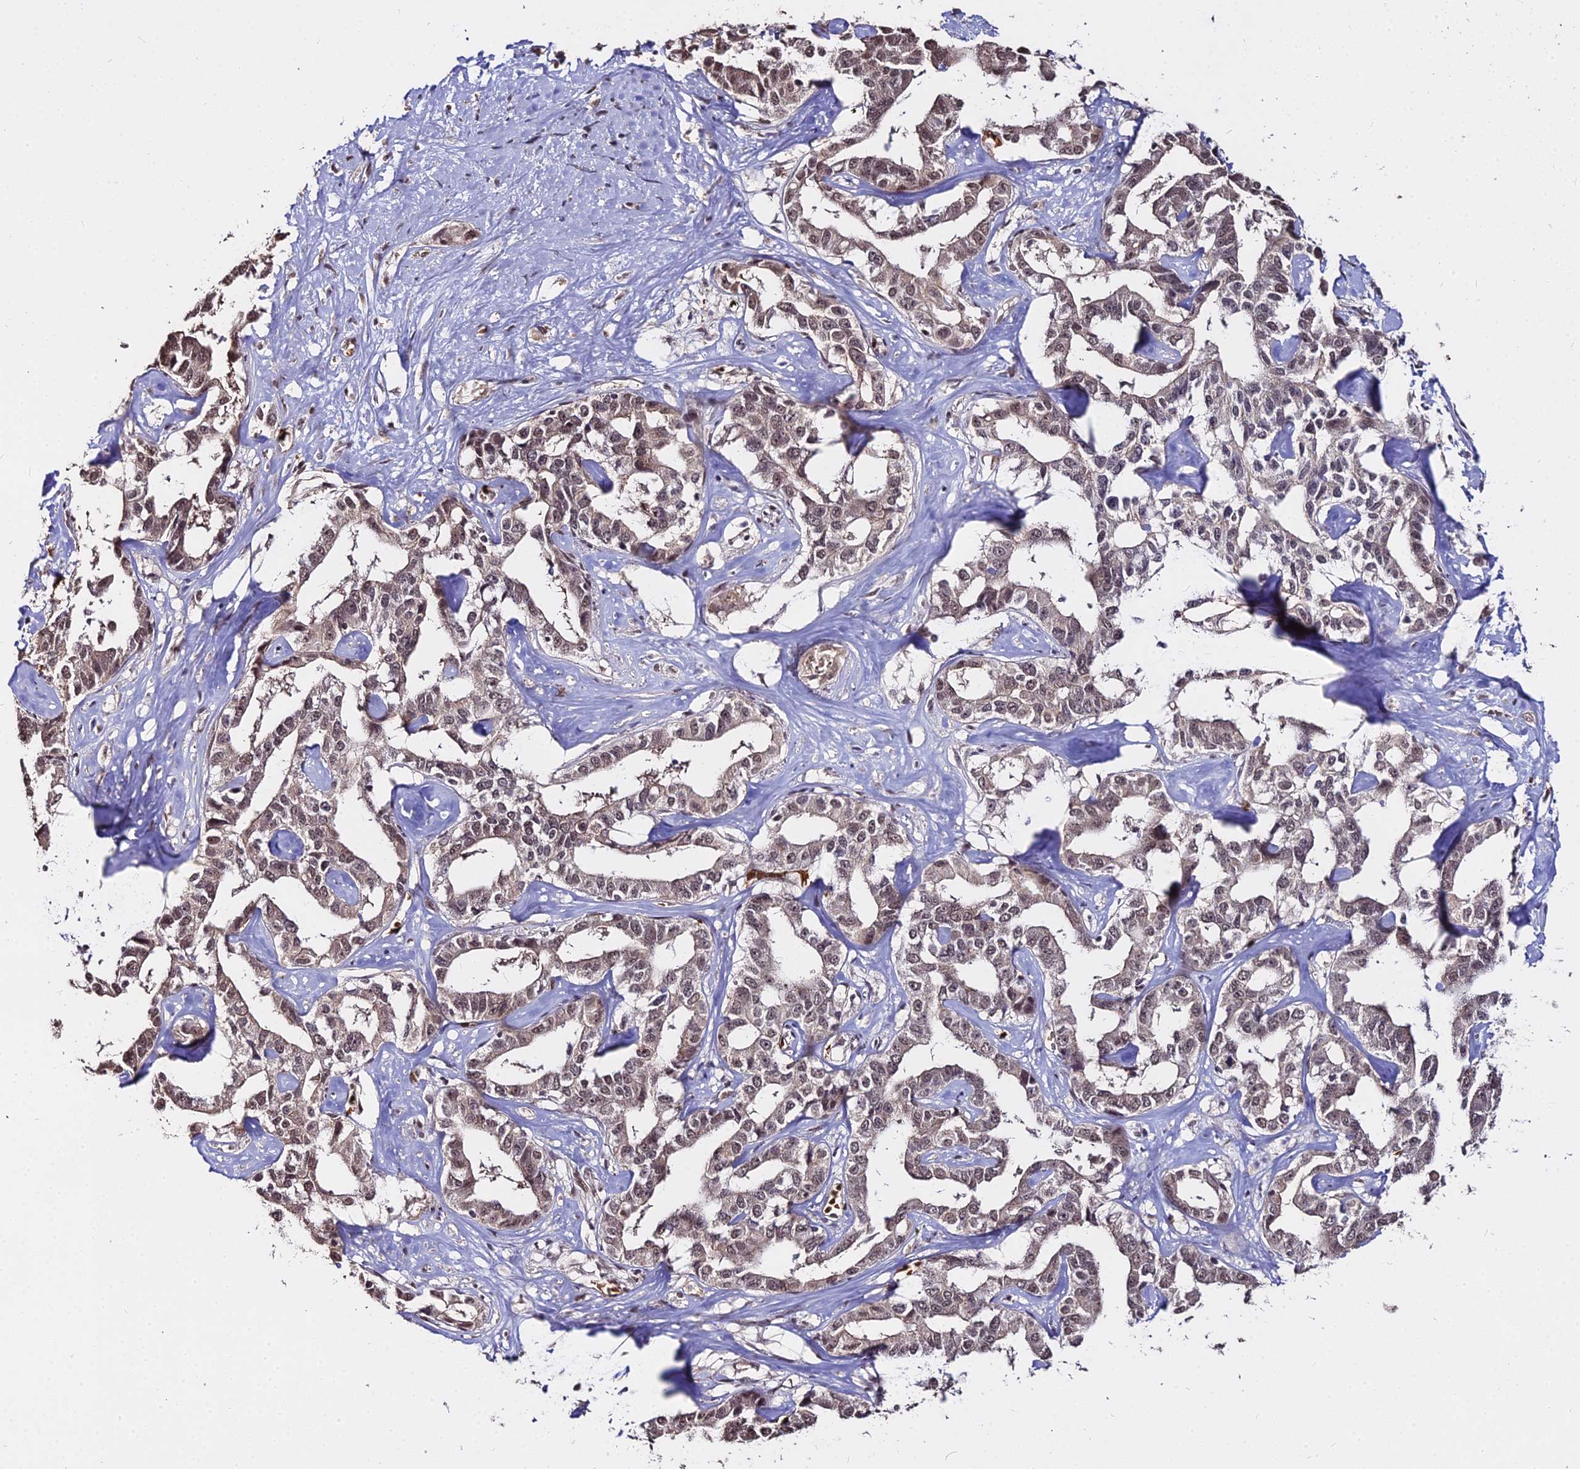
{"staining": {"intensity": "moderate", "quantity": ">75%", "location": "nuclear"}, "tissue": "liver cancer", "cell_type": "Tumor cells", "image_type": "cancer", "snomed": [{"axis": "morphology", "description": "Cholangiocarcinoma"}, {"axis": "topography", "description": "Liver"}], "caption": "Liver cholangiocarcinoma stained with a brown dye displays moderate nuclear positive positivity in approximately >75% of tumor cells.", "gene": "ZDBF2", "patient": {"sex": "male", "age": 59}}